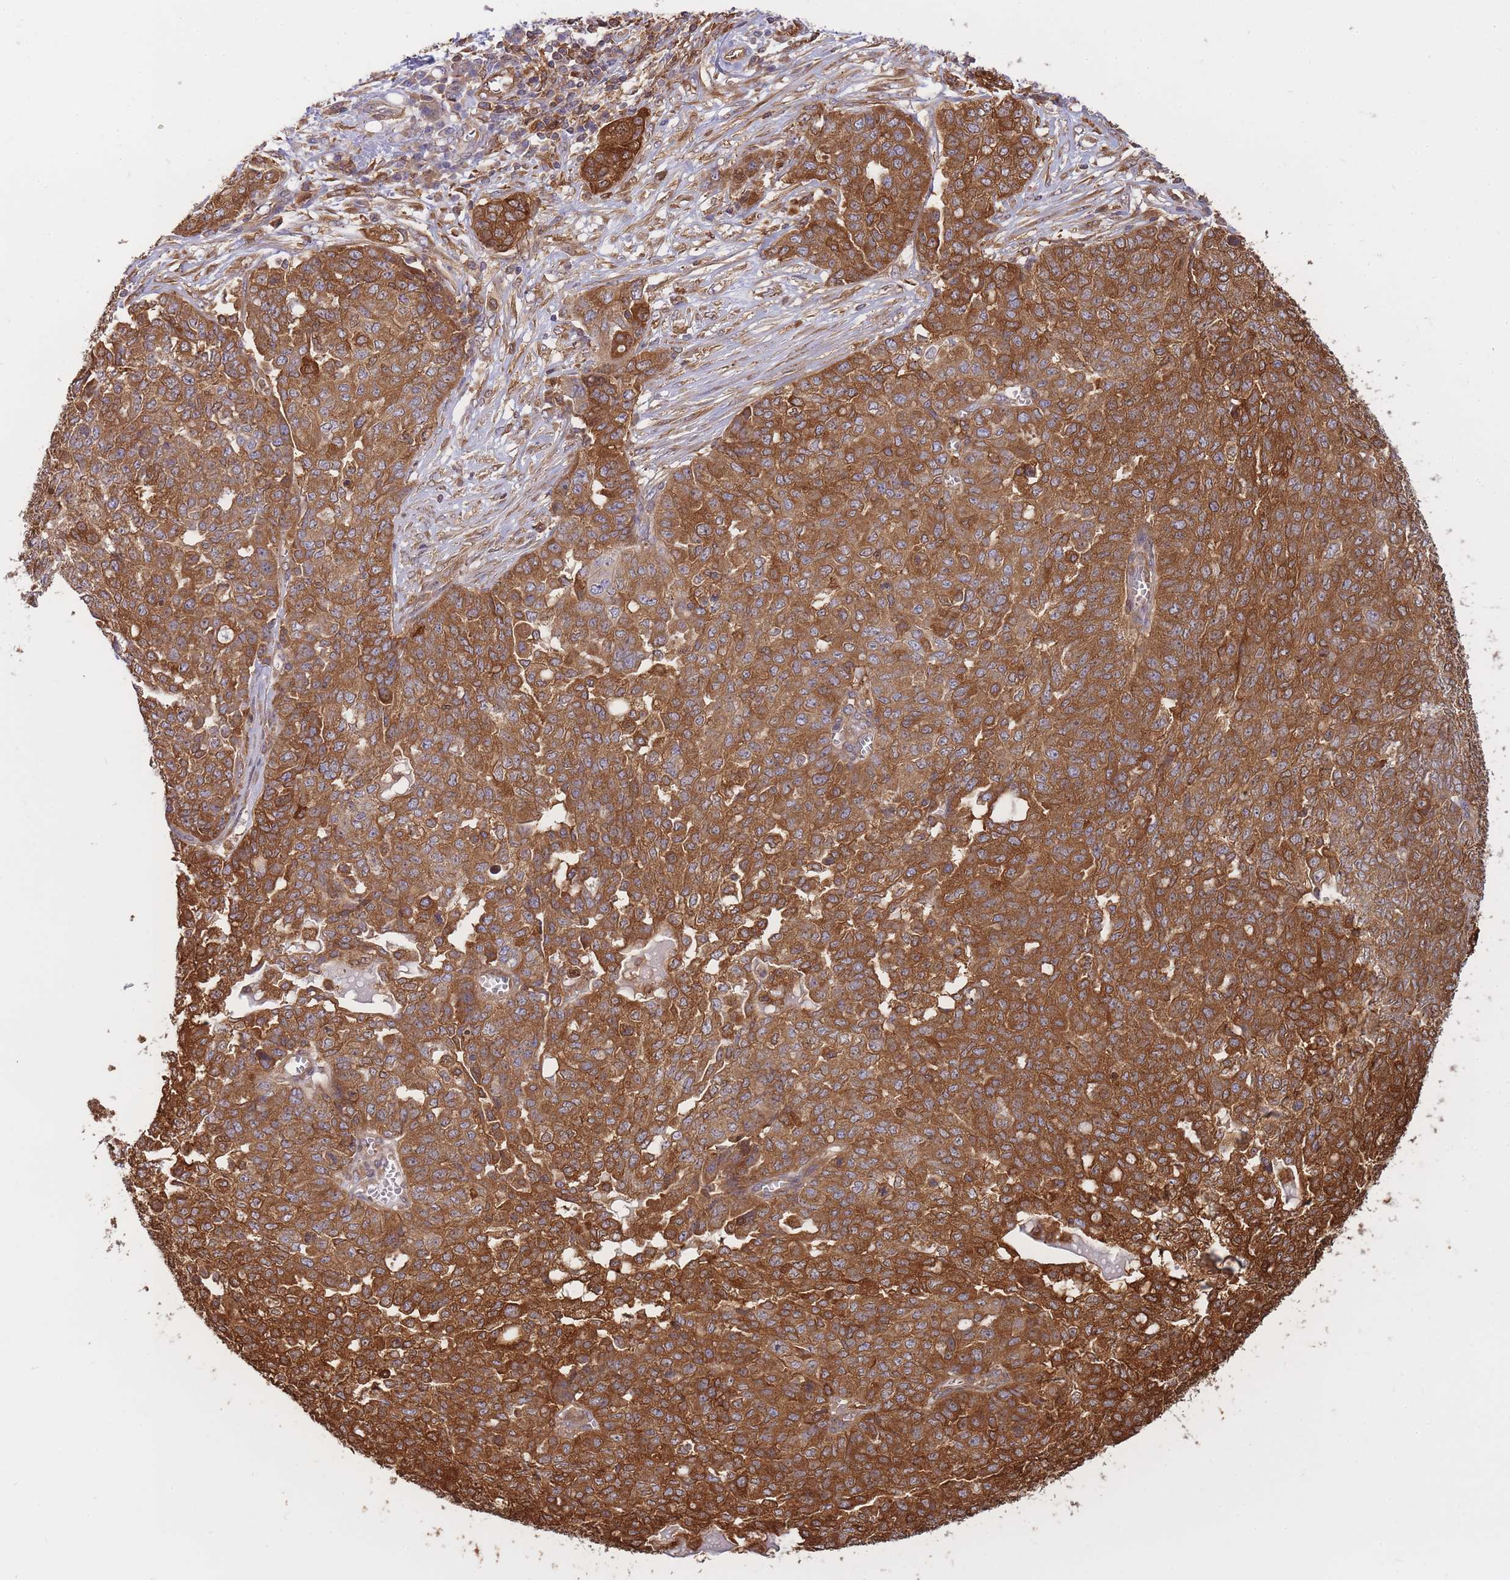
{"staining": {"intensity": "strong", "quantity": ">75%", "location": "cytoplasmic/membranous"}, "tissue": "ovarian cancer", "cell_type": "Tumor cells", "image_type": "cancer", "snomed": [{"axis": "morphology", "description": "Cystadenocarcinoma, serous, NOS"}, {"axis": "topography", "description": "Soft tissue"}, {"axis": "topography", "description": "Ovary"}], "caption": "IHC of ovarian cancer (serous cystadenocarcinoma) reveals high levels of strong cytoplasmic/membranous positivity in about >75% of tumor cells. (DAB = brown stain, brightfield microscopy at high magnification).", "gene": "SLC4A9", "patient": {"sex": "female", "age": 57}}